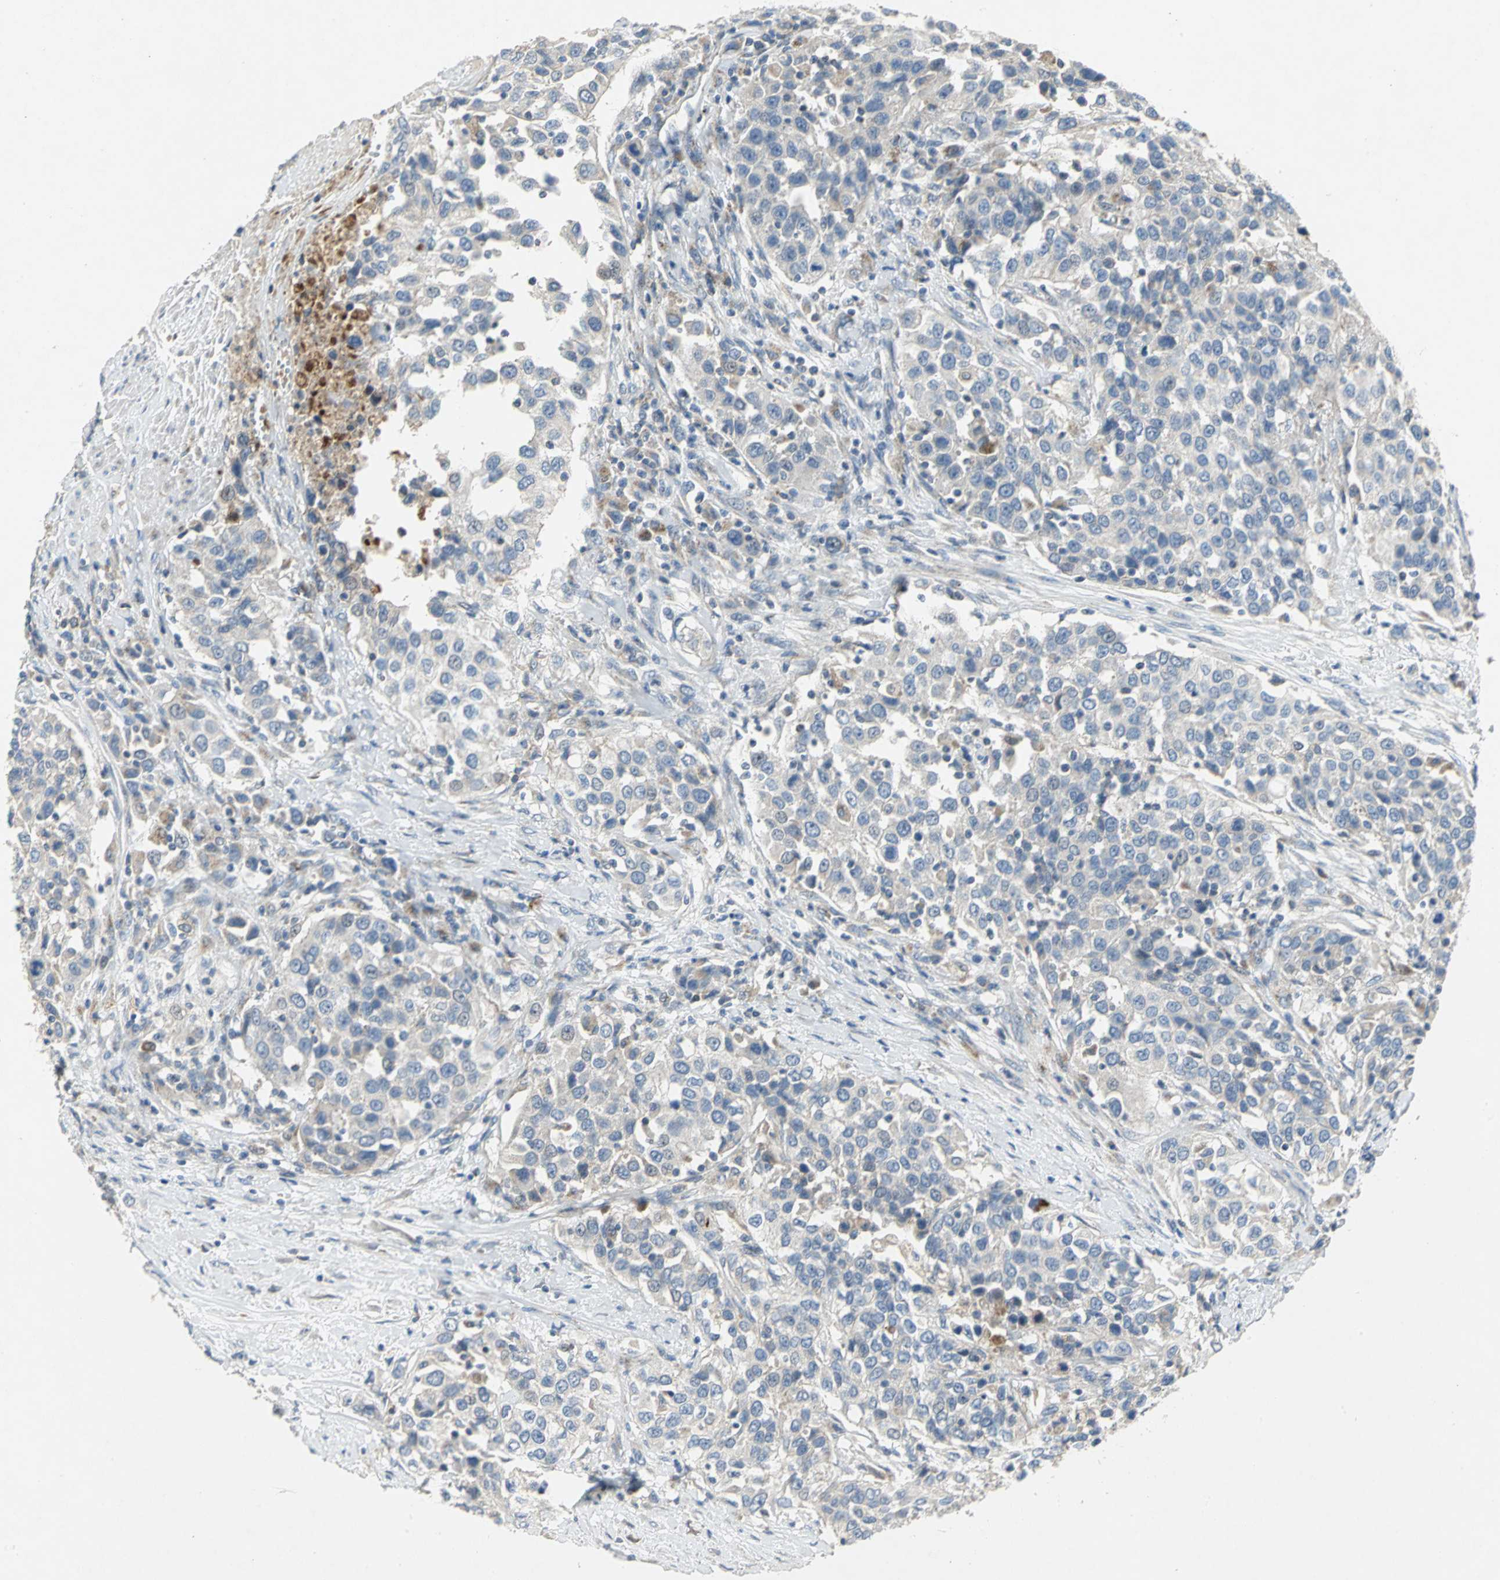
{"staining": {"intensity": "weak", "quantity": "25%-75%", "location": "cytoplasmic/membranous"}, "tissue": "urothelial cancer", "cell_type": "Tumor cells", "image_type": "cancer", "snomed": [{"axis": "morphology", "description": "Urothelial carcinoma, High grade"}, {"axis": "topography", "description": "Urinary bladder"}], "caption": "Urothelial carcinoma (high-grade) stained with a brown dye demonstrates weak cytoplasmic/membranous positive expression in about 25%-75% of tumor cells.", "gene": "SPPL2B", "patient": {"sex": "female", "age": 80}}